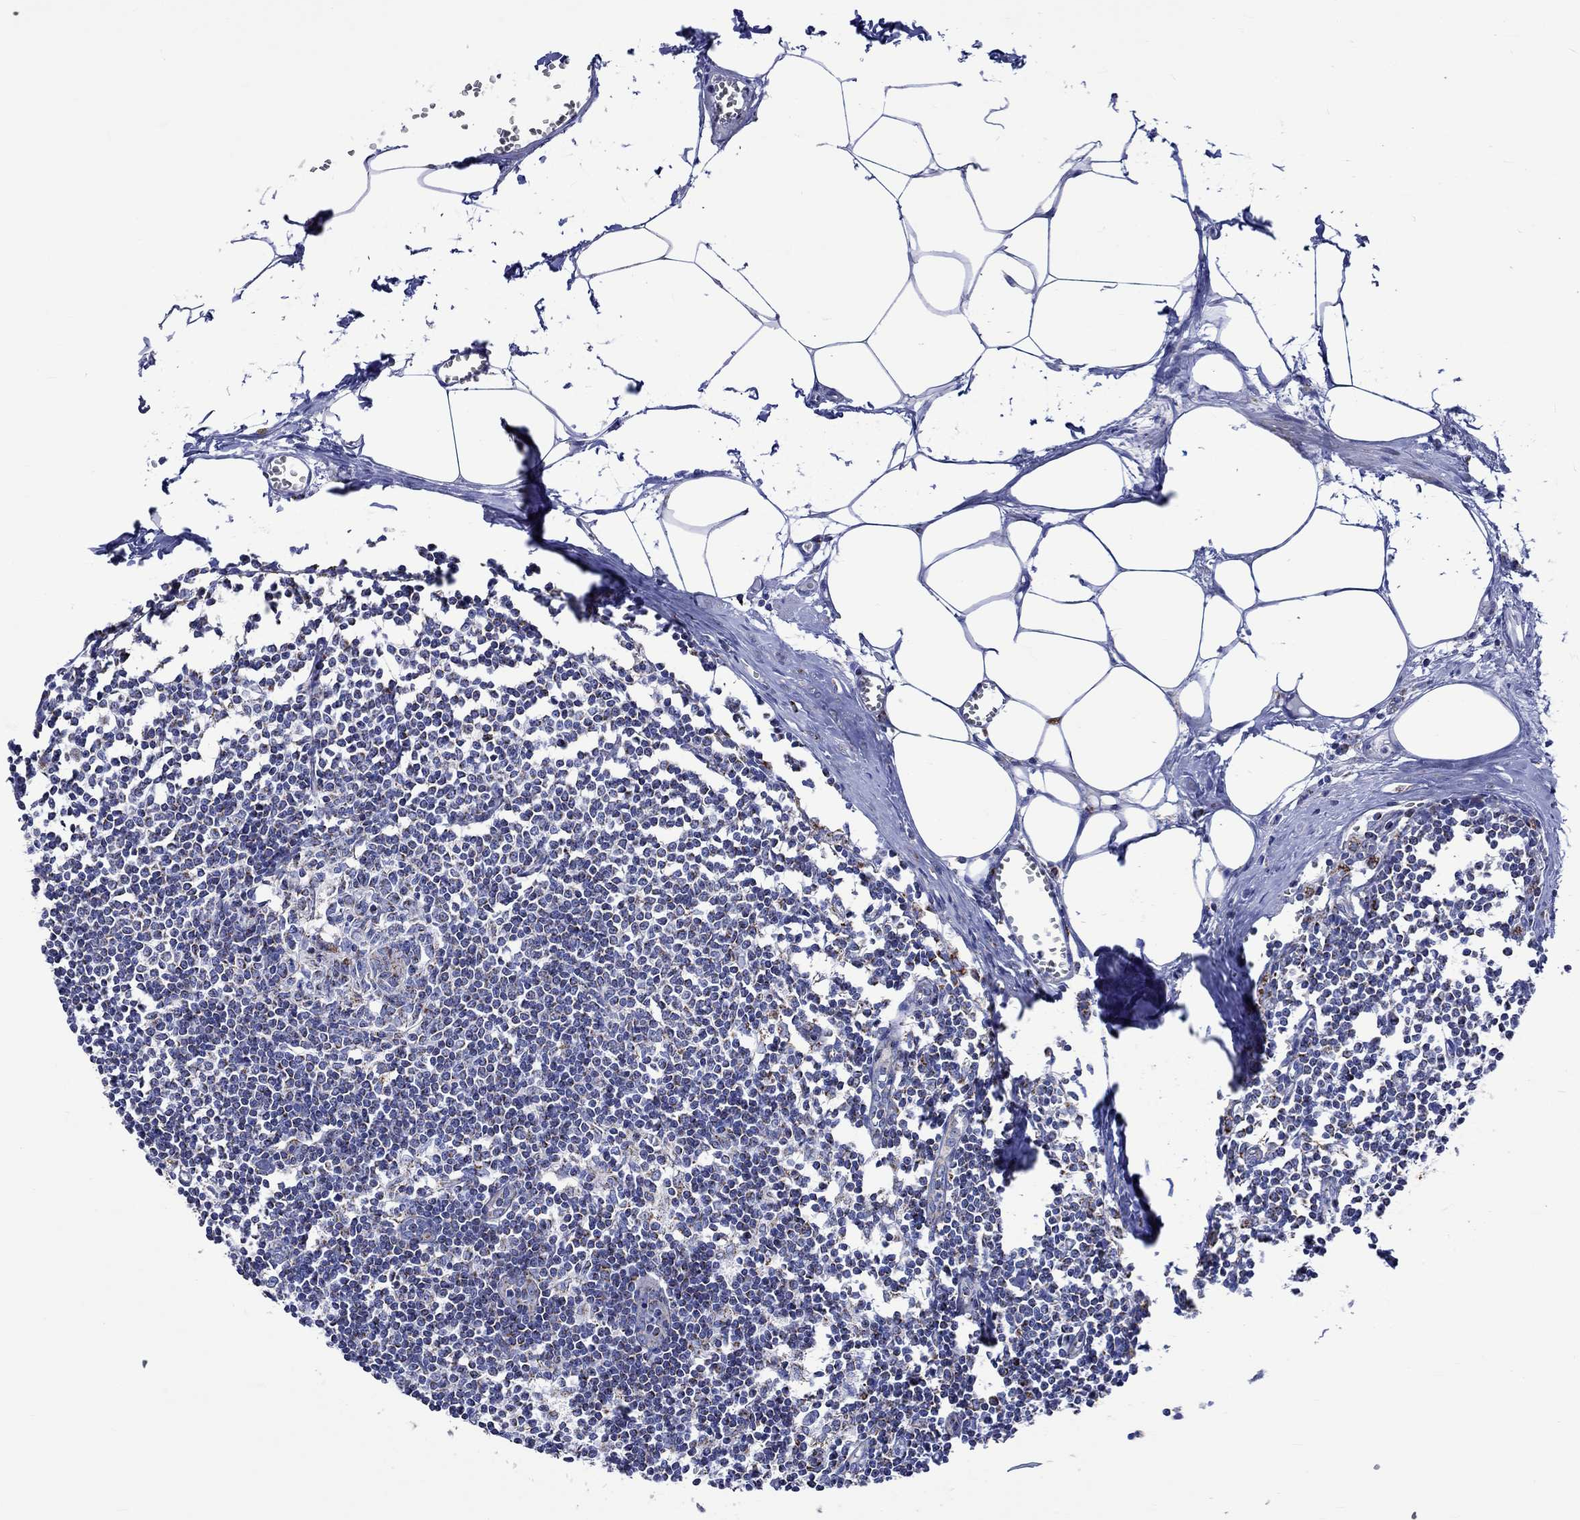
{"staining": {"intensity": "strong", "quantity": "<25%", "location": "cytoplasmic/membranous"}, "tissue": "lymph node", "cell_type": "Non-germinal center cells", "image_type": "normal", "snomed": [{"axis": "morphology", "description": "Normal tissue, NOS"}, {"axis": "topography", "description": "Lymph node"}], "caption": "Brown immunohistochemical staining in normal lymph node exhibits strong cytoplasmic/membranous staining in approximately <25% of non-germinal center cells. The staining was performed using DAB (3,3'-diaminobenzidine) to visualize the protein expression in brown, while the nuclei were stained in blue with hematoxylin (Magnification: 20x).", "gene": "RCE1", "patient": {"sex": "male", "age": 59}}